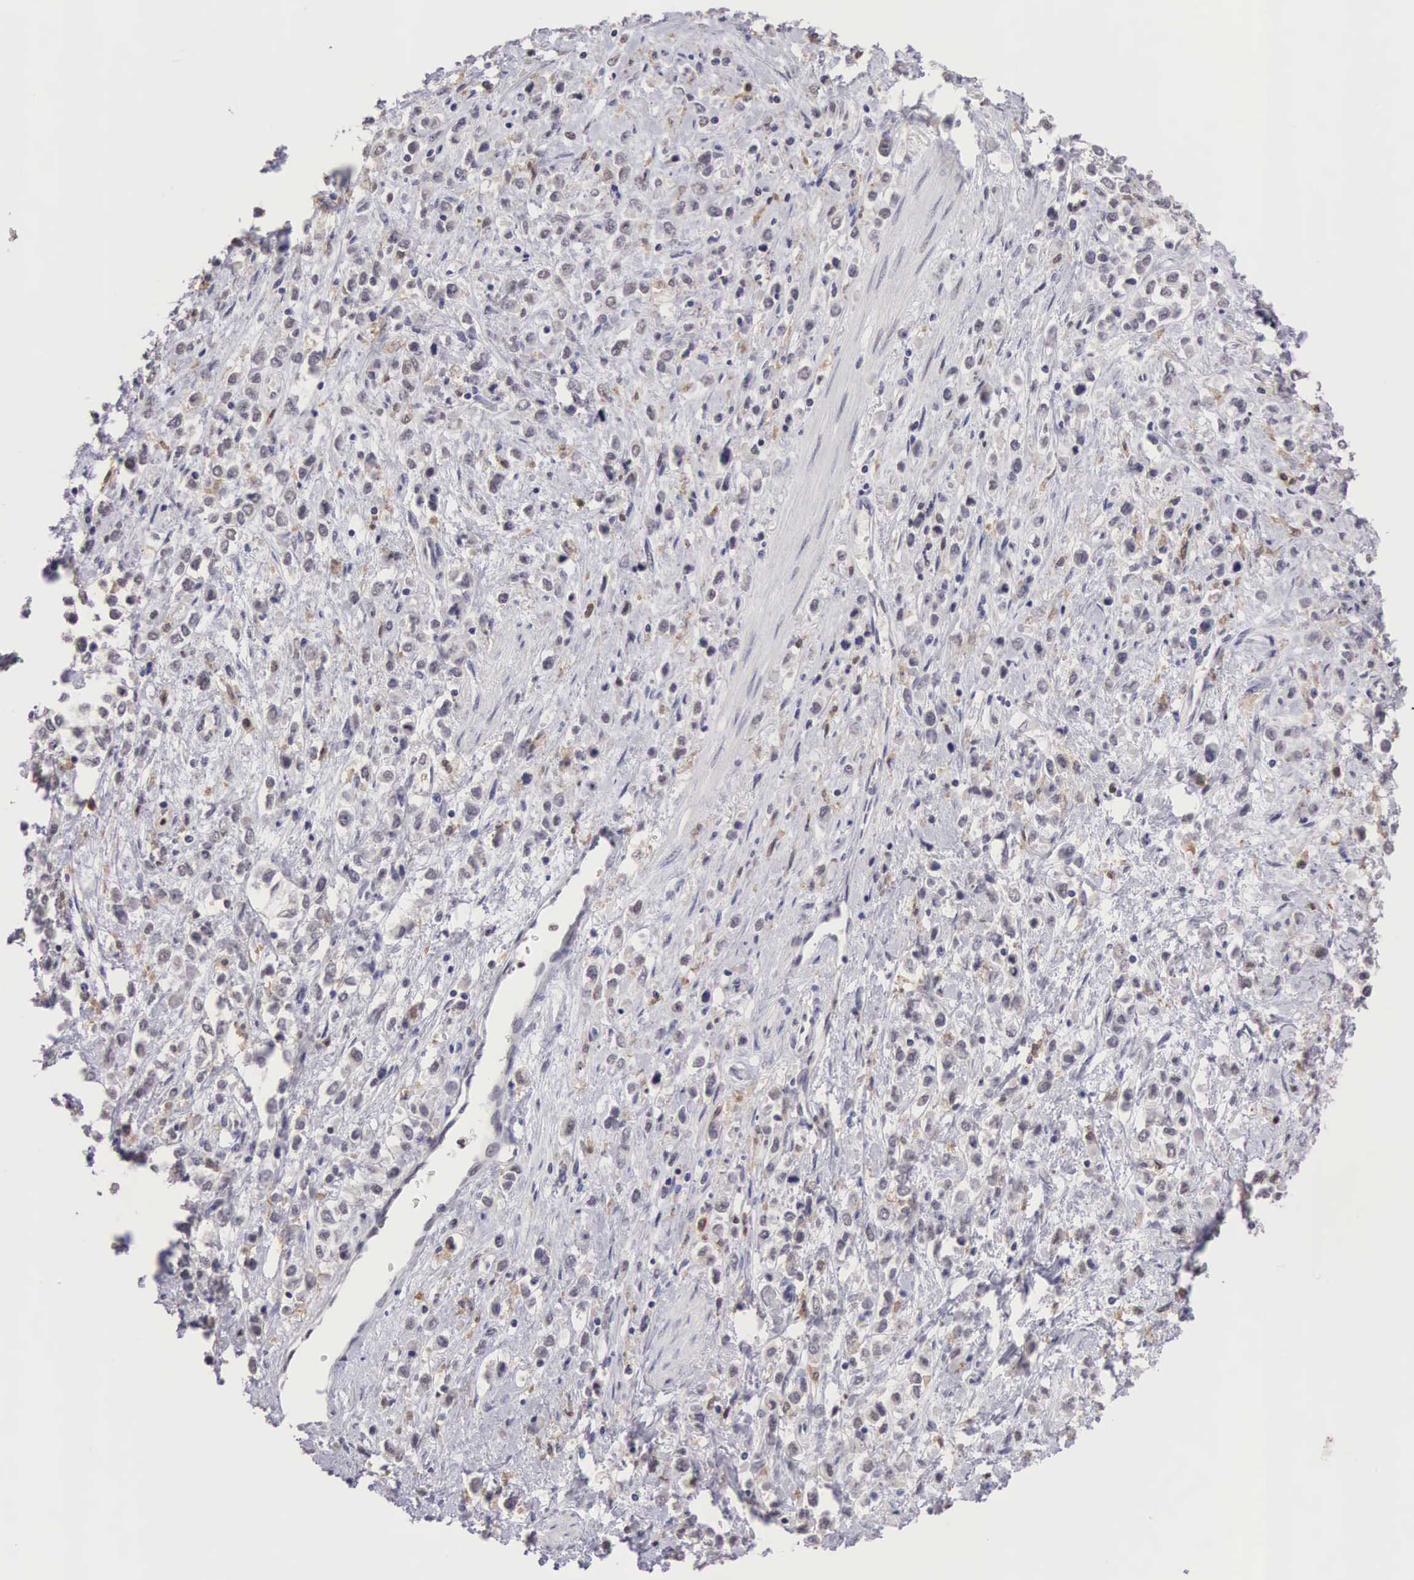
{"staining": {"intensity": "weak", "quantity": "<25%", "location": "nuclear"}, "tissue": "stomach cancer", "cell_type": "Tumor cells", "image_type": "cancer", "snomed": [{"axis": "morphology", "description": "Adenocarcinoma, NOS"}, {"axis": "topography", "description": "Stomach, upper"}], "caption": "Stomach cancer (adenocarcinoma) was stained to show a protein in brown. There is no significant staining in tumor cells. The staining is performed using DAB (3,3'-diaminobenzidine) brown chromogen with nuclei counter-stained in using hematoxylin.", "gene": "GRK3", "patient": {"sex": "male", "age": 76}}